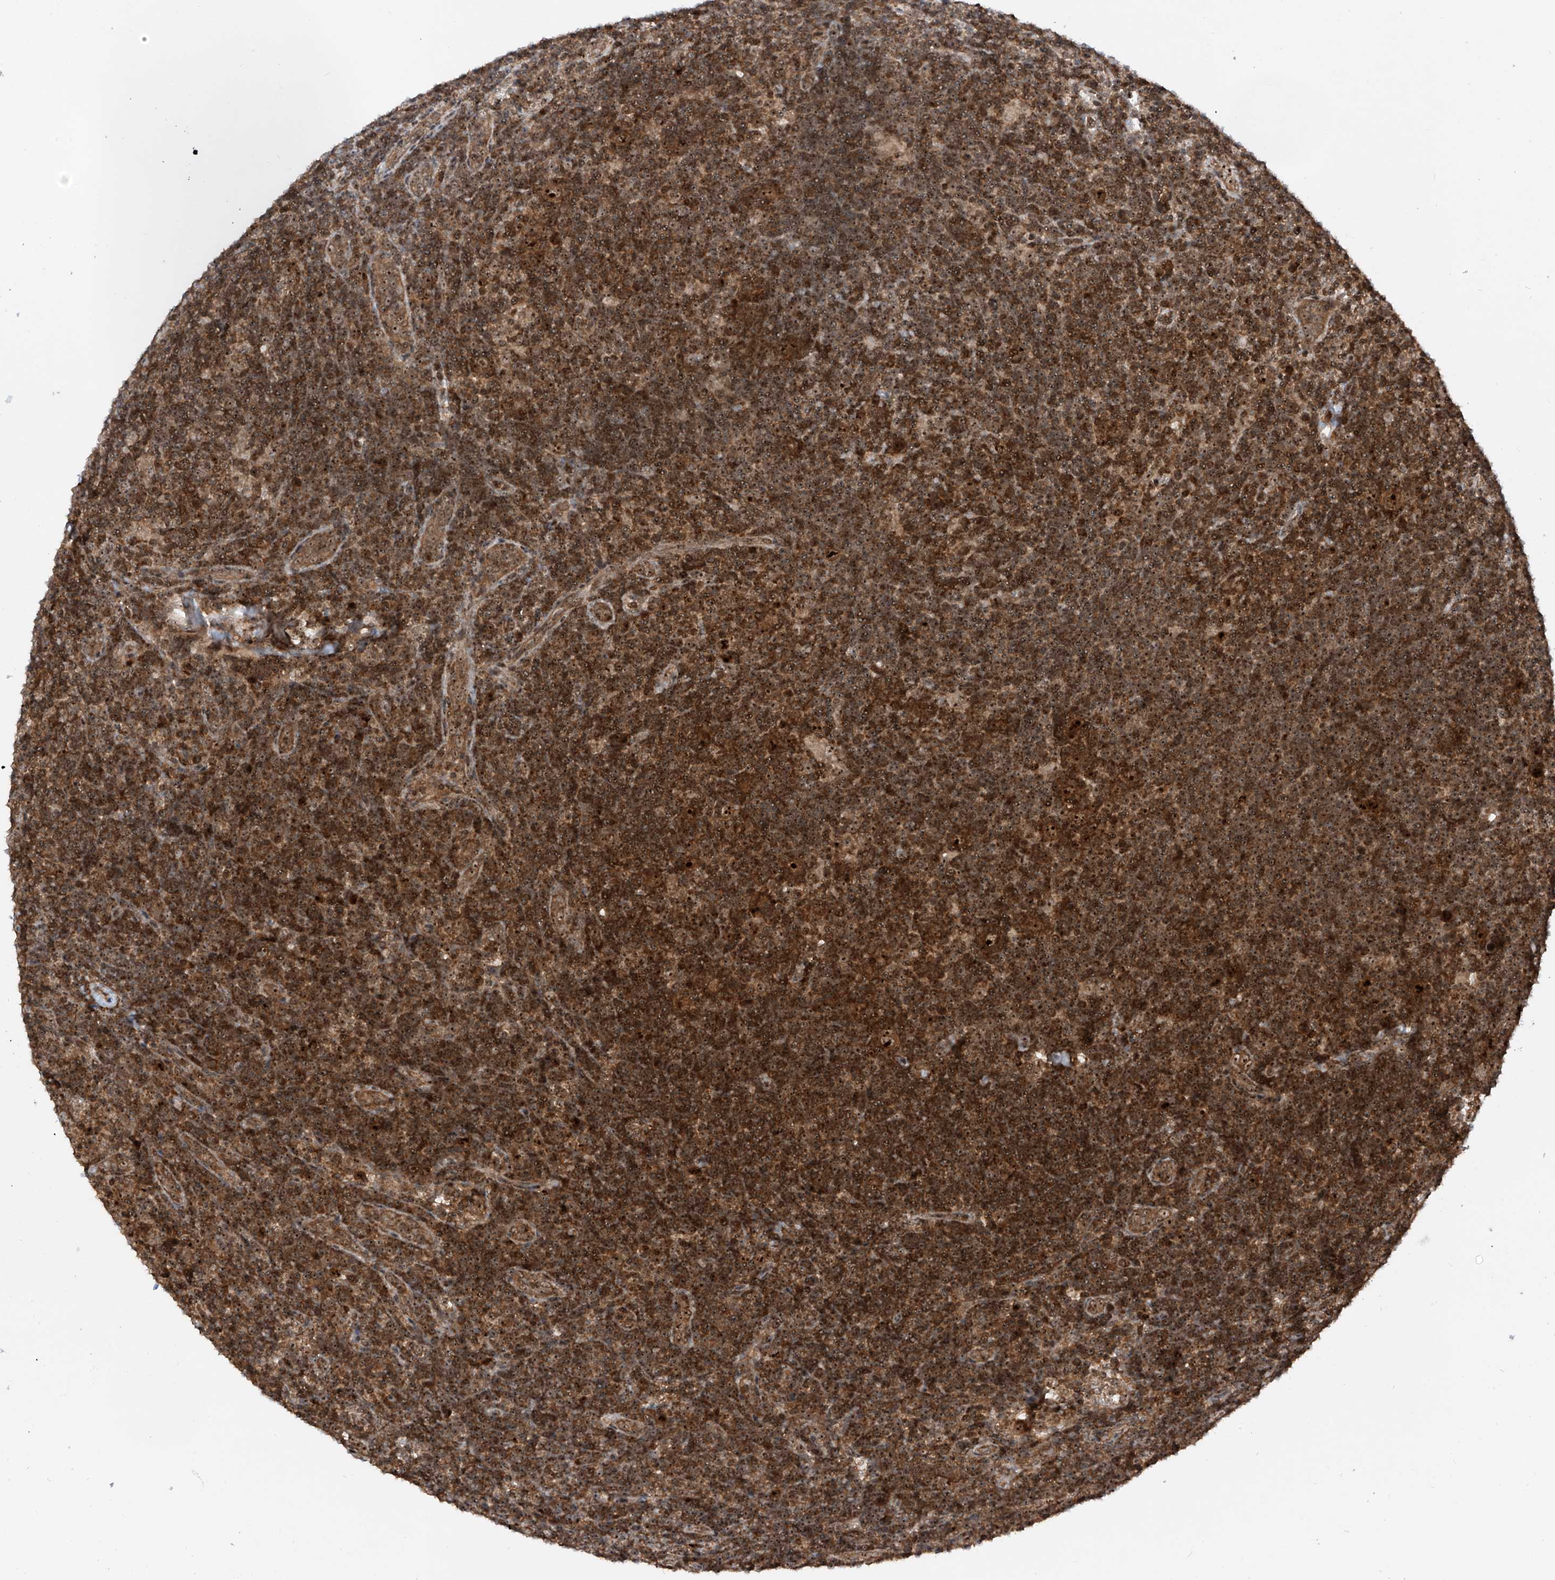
{"staining": {"intensity": "moderate", "quantity": ">75%", "location": "cytoplasmic/membranous,nuclear"}, "tissue": "lymphoma", "cell_type": "Tumor cells", "image_type": "cancer", "snomed": [{"axis": "morphology", "description": "Hodgkin's disease, NOS"}, {"axis": "topography", "description": "Lymph node"}], "caption": "Moderate cytoplasmic/membranous and nuclear protein staining is seen in about >75% of tumor cells in Hodgkin's disease.", "gene": "C1orf131", "patient": {"sex": "female", "age": 57}}